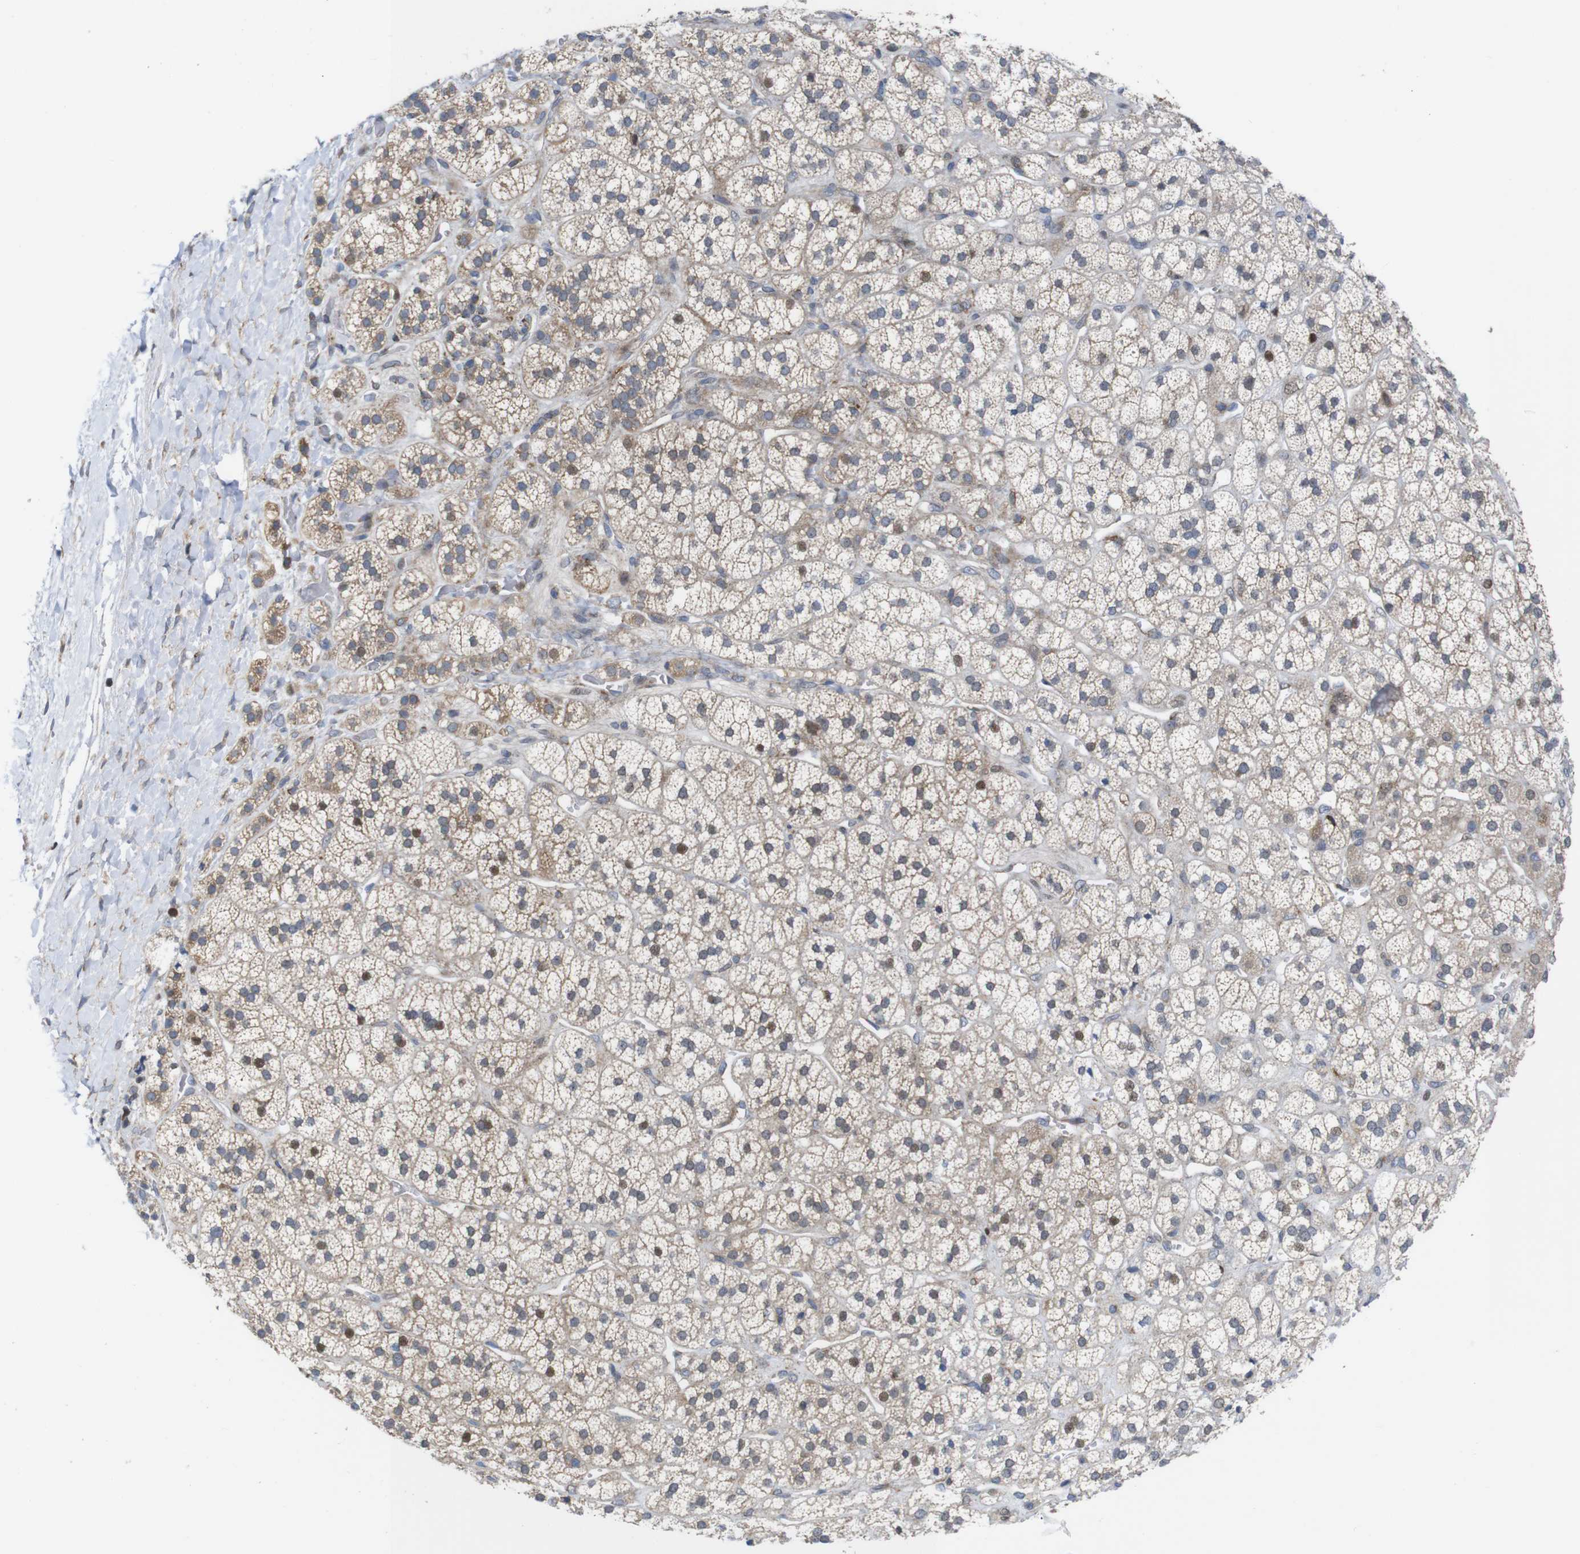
{"staining": {"intensity": "moderate", "quantity": "25%-75%", "location": "cytoplasmic/membranous,nuclear"}, "tissue": "adrenal gland", "cell_type": "Glandular cells", "image_type": "normal", "snomed": [{"axis": "morphology", "description": "Normal tissue, NOS"}, {"axis": "topography", "description": "Adrenal gland"}], "caption": "Adrenal gland stained with a brown dye exhibits moderate cytoplasmic/membranous,nuclear positive staining in about 25%-75% of glandular cells.", "gene": "PTPN1", "patient": {"sex": "male", "age": 56}}